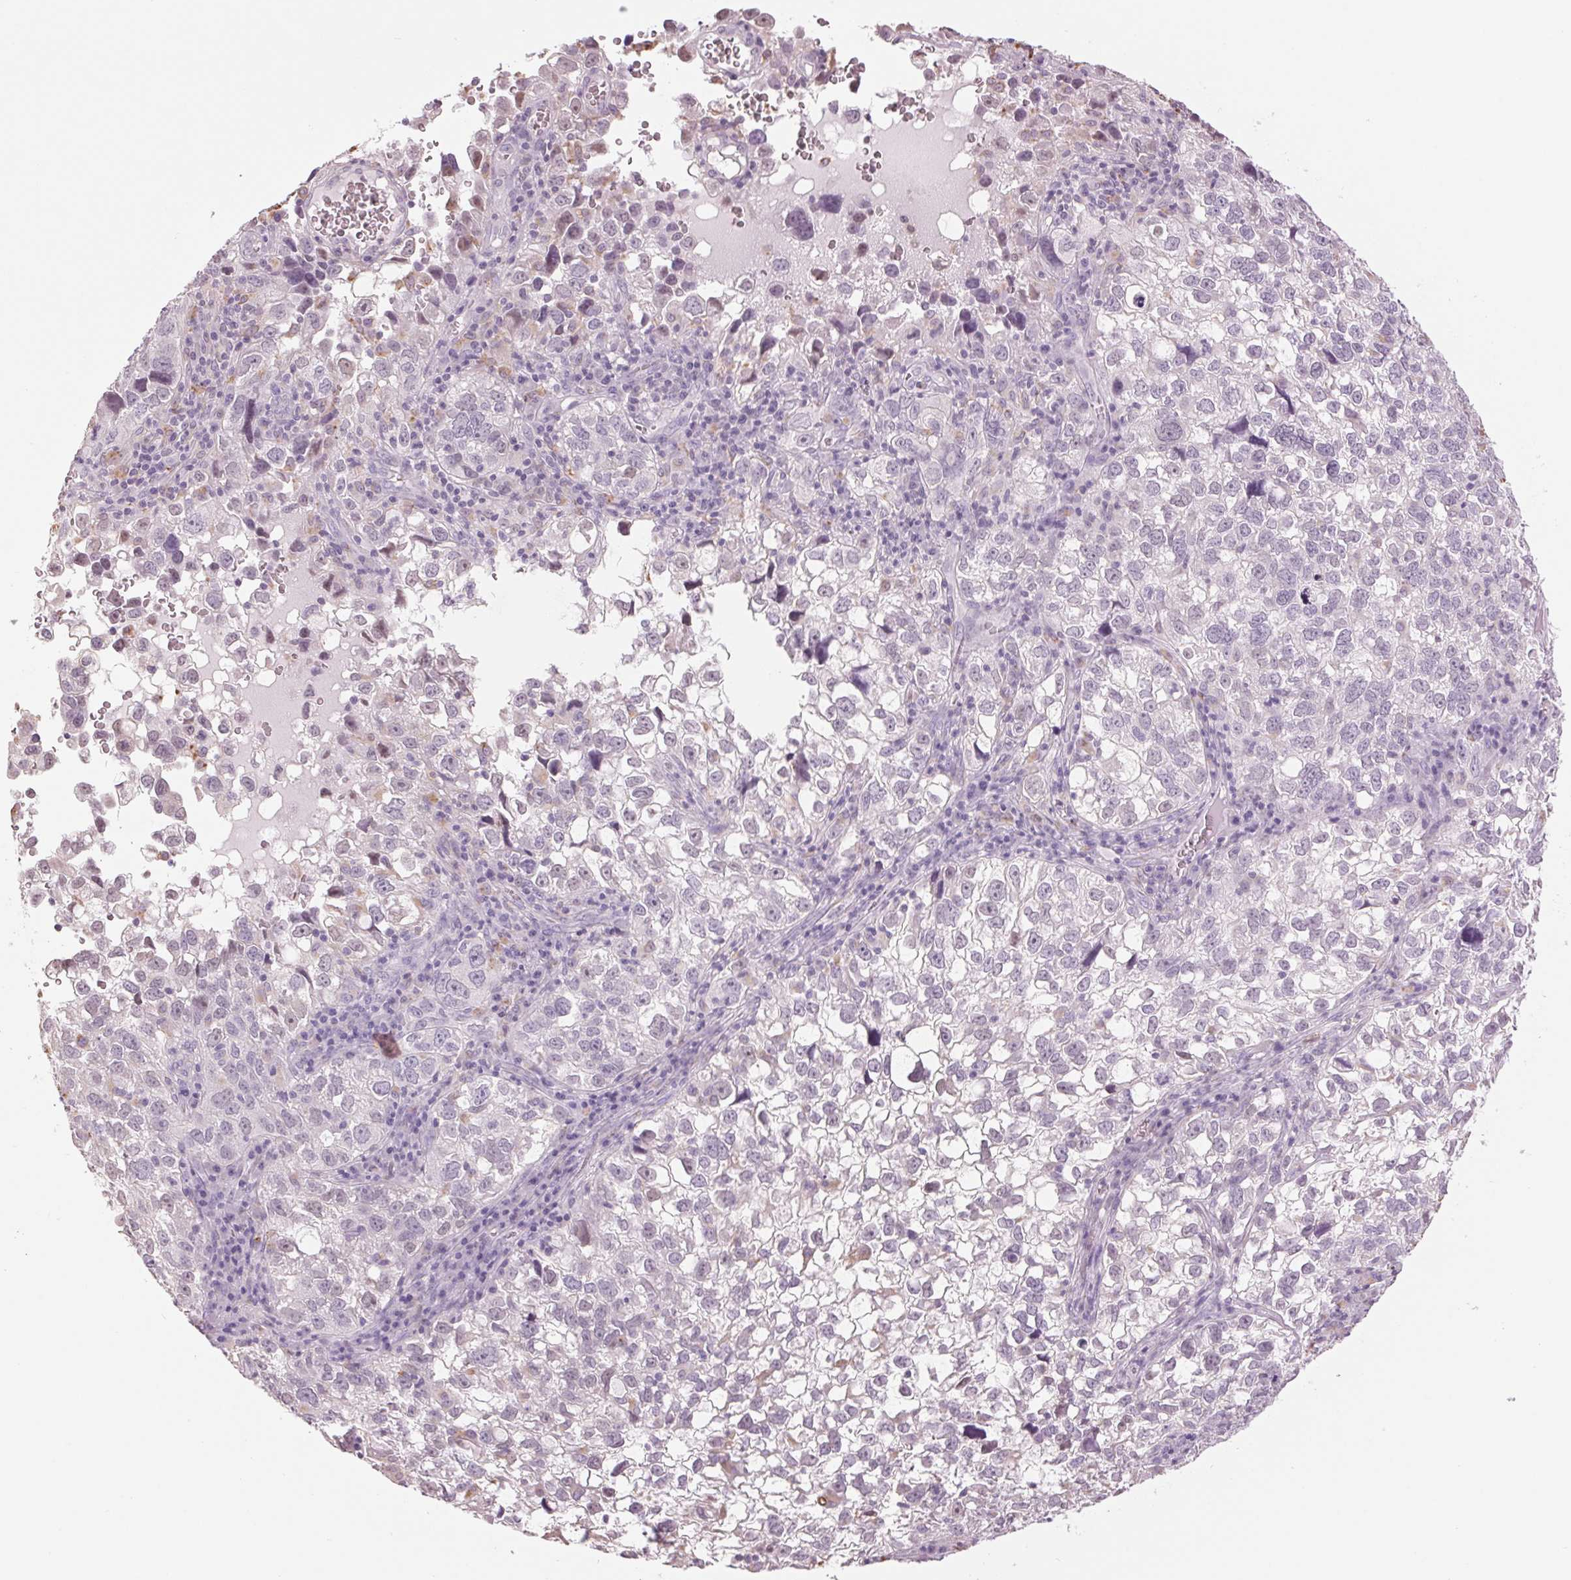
{"staining": {"intensity": "negative", "quantity": "none", "location": "none"}, "tissue": "cervical cancer", "cell_type": "Tumor cells", "image_type": "cancer", "snomed": [{"axis": "morphology", "description": "Squamous cell carcinoma, NOS"}, {"axis": "topography", "description": "Cervix"}], "caption": "Human squamous cell carcinoma (cervical) stained for a protein using immunohistochemistry exhibits no expression in tumor cells.", "gene": "MPO", "patient": {"sex": "female", "age": 55}}